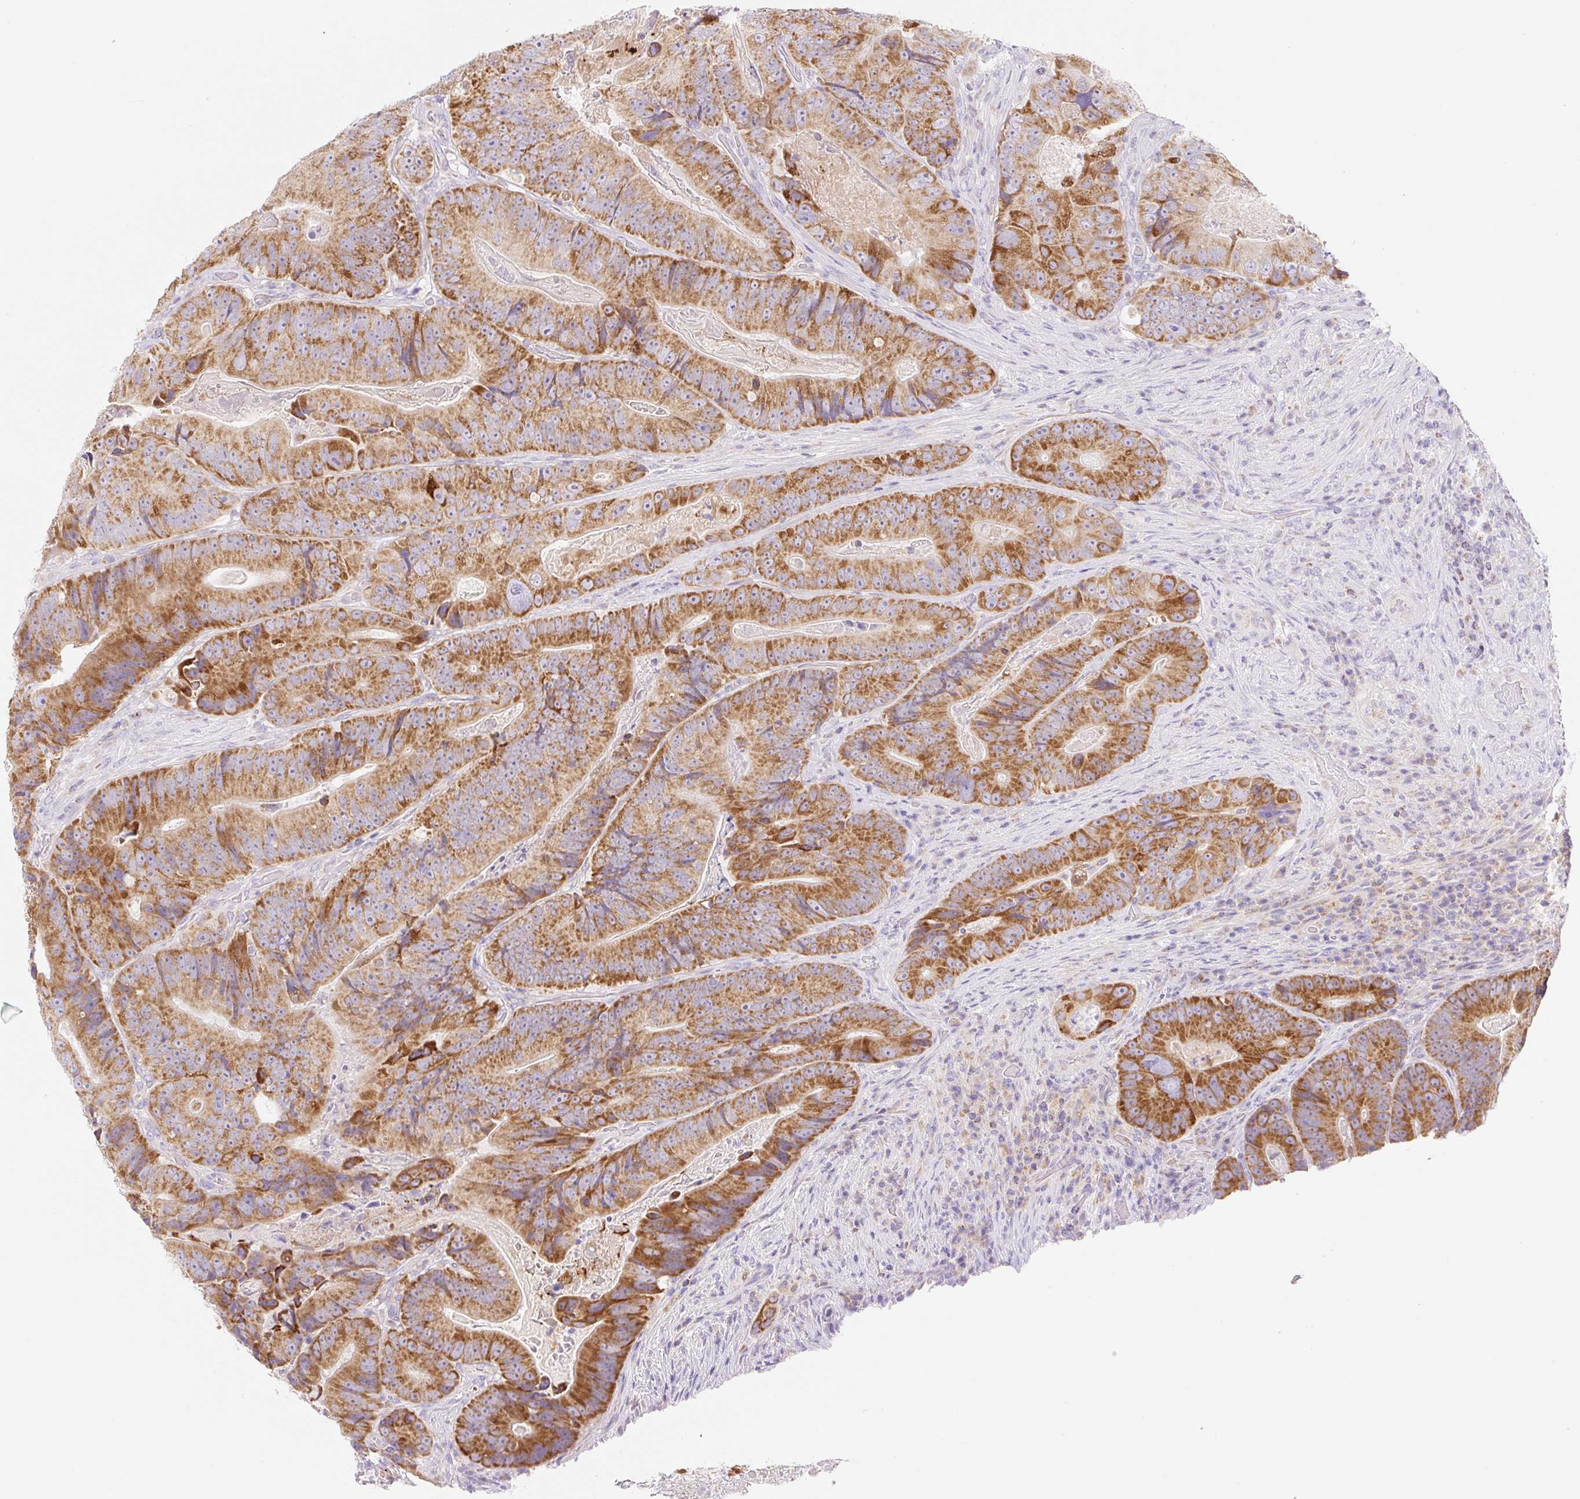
{"staining": {"intensity": "strong", "quantity": ">75%", "location": "cytoplasmic/membranous"}, "tissue": "colorectal cancer", "cell_type": "Tumor cells", "image_type": "cancer", "snomed": [{"axis": "morphology", "description": "Adenocarcinoma, NOS"}, {"axis": "topography", "description": "Colon"}], "caption": "Protein expression analysis of colorectal adenocarcinoma exhibits strong cytoplasmic/membranous positivity in about >75% of tumor cells. (DAB (3,3'-diaminobenzidine) = brown stain, brightfield microscopy at high magnification).", "gene": "FOCAD", "patient": {"sex": "female", "age": 86}}